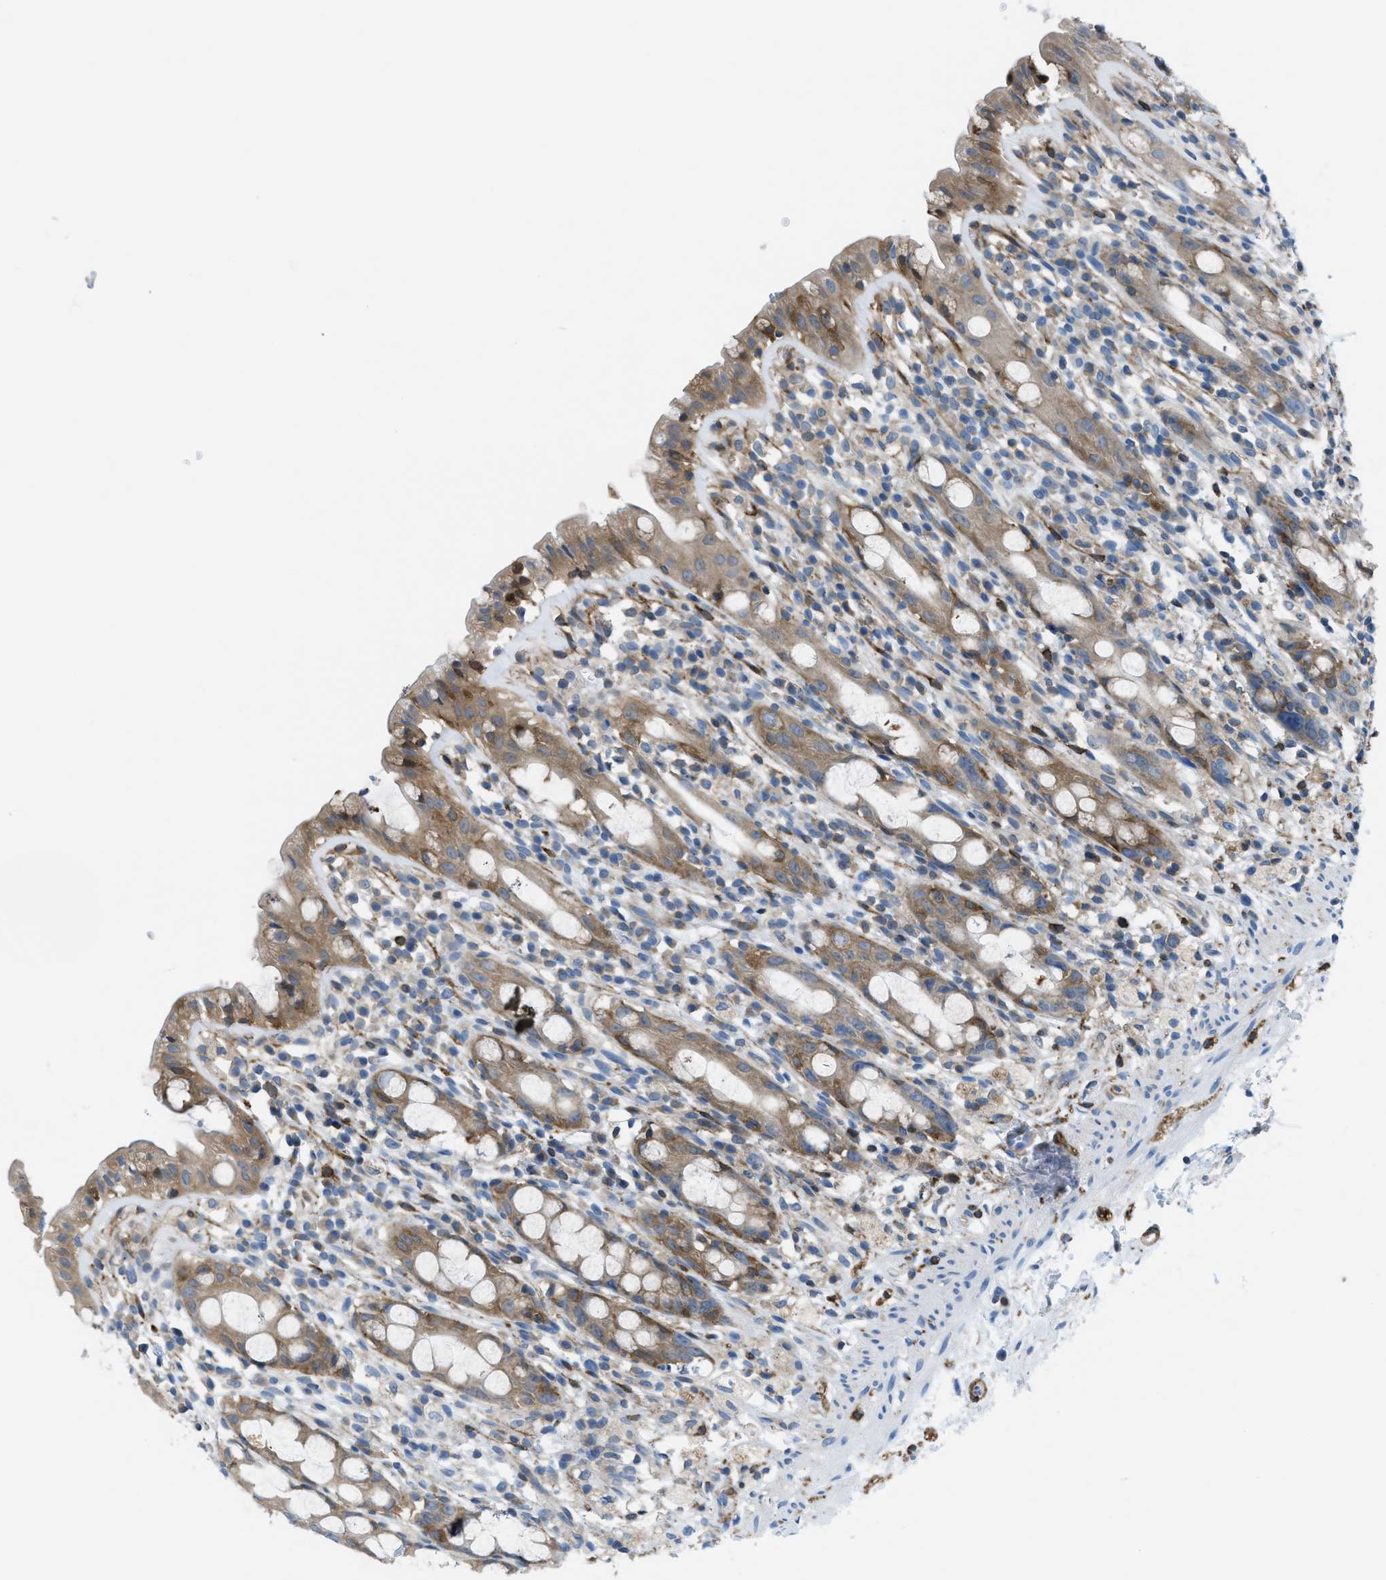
{"staining": {"intensity": "moderate", "quantity": ">75%", "location": "cytoplasmic/membranous"}, "tissue": "rectum", "cell_type": "Glandular cells", "image_type": "normal", "snomed": [{"axis": "morphology", "description": "Normal tissue, NOS"}, {"axis": "topography", "description": "Rectum"}], "caption": "Immunohistochemistry (IHC) of normal rectum shows medium levels of moderate cytoplasmic/membranous staining in approximately >75% of glandular cells. The staining was performed using DAB (3,3'-diaminobenzidine) to visualize the protein expression in brown, while the nuclei were stained in blue with hematoxylin (Magnification: 20x).", "gene": "MAPRE2", "patient": {"sex": "male", "age": 44}}